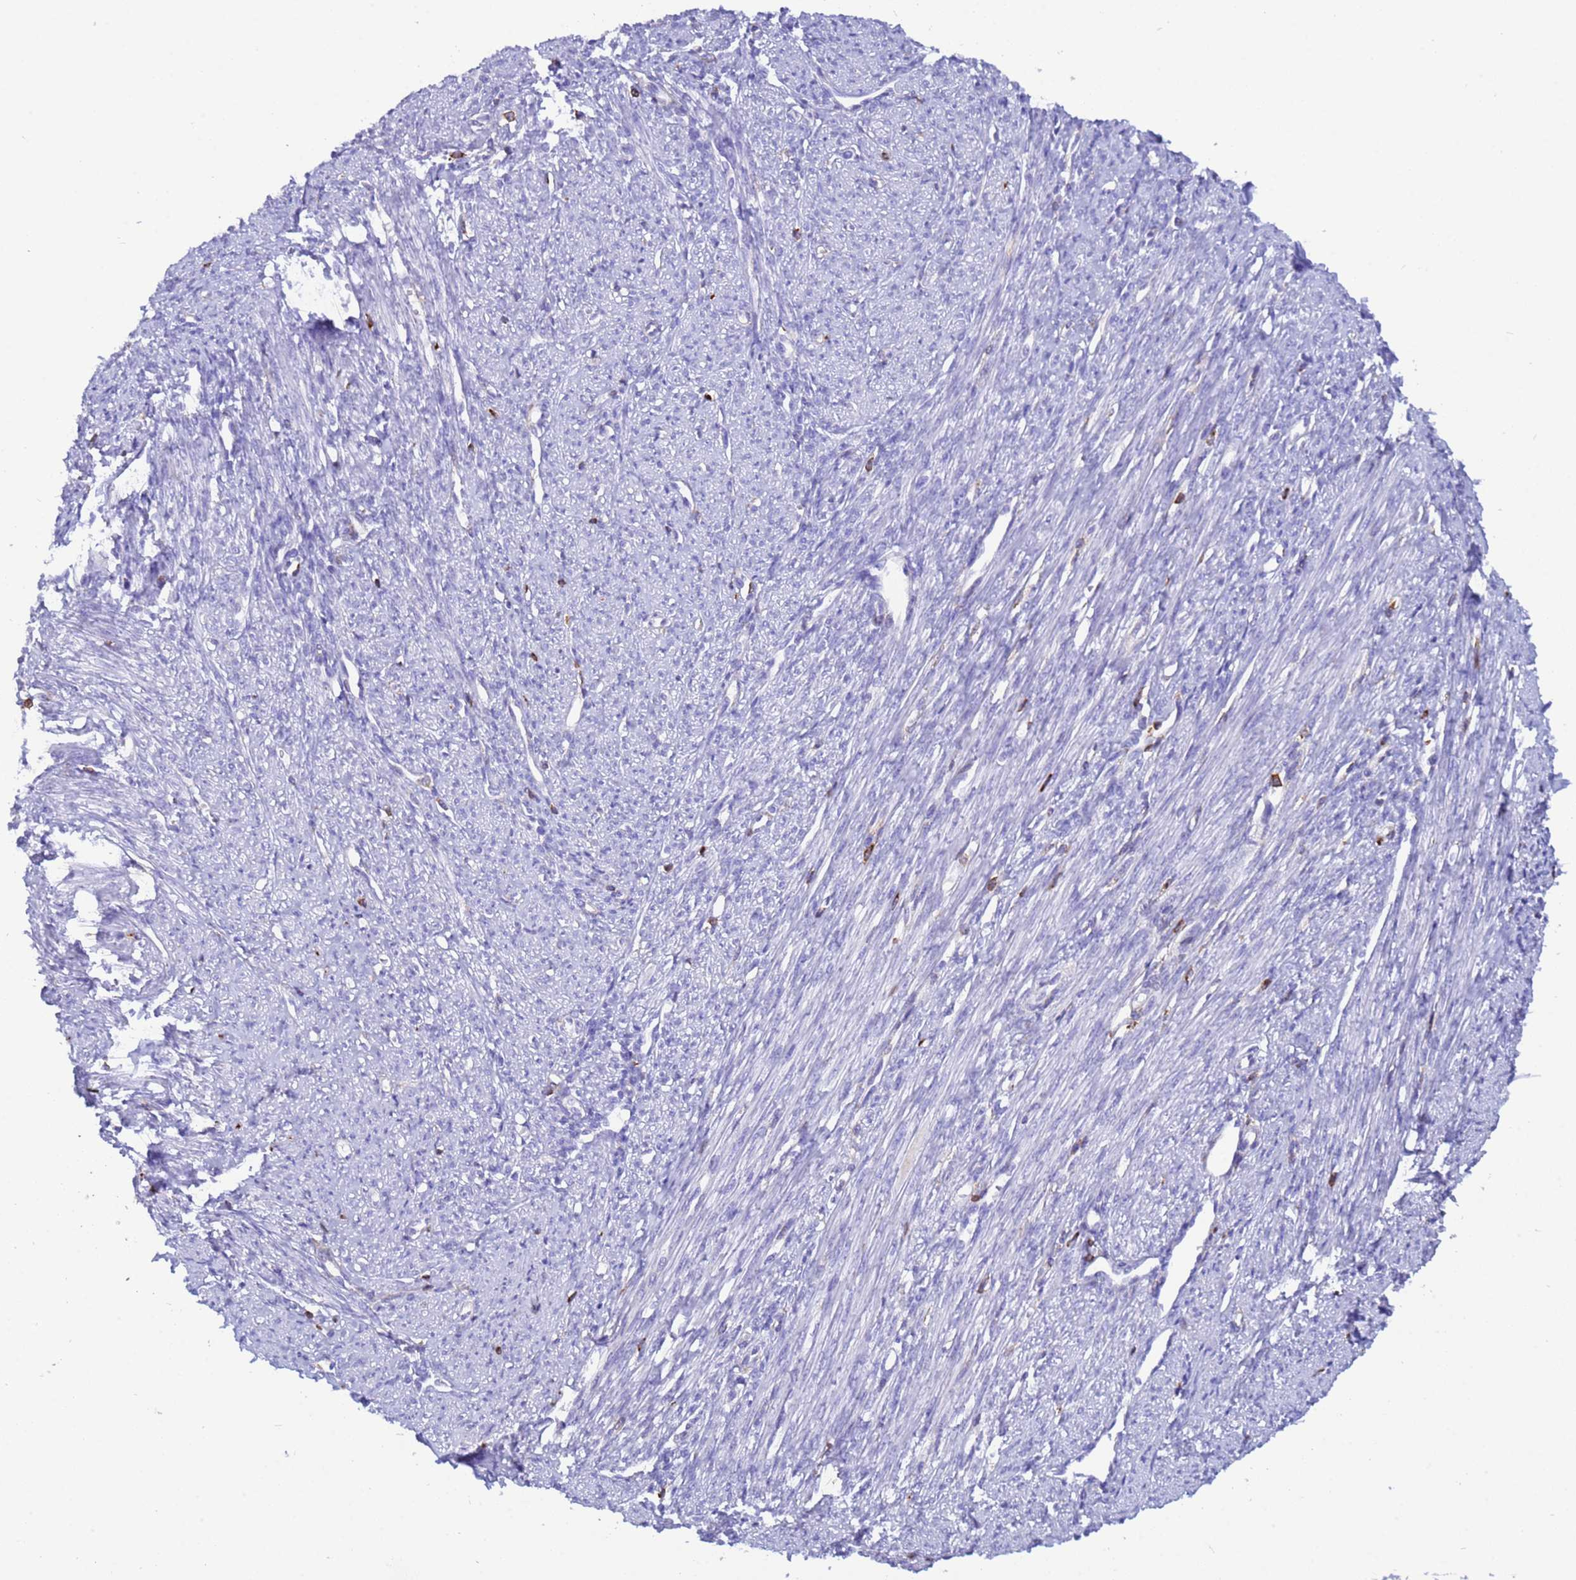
{"staining": {"intensity": "weak", "quantity": "25%-75%", "location": "cytoplasmic/membranous"}, "tissue": "smooth muscle", "cell_type": "Smooth muscle cells", "image_type": "normal", "snomed": [{"axis": "morphology", "description": "Normal tissue, NOS"}, {"axis": "topography", "description": "Smooth muscle"}, {"axis": "topography", "description": "Uterus"}], "caption": "This photomicrograph shows immunohistochemistry (IHC) staining of normal human smooth muscle, with low weak cytoplasmic/membranous expression in about 25%-75% of smooth muscle cells.", "gene": "EZR", "patient": {"sex": "female", "age": 59}}